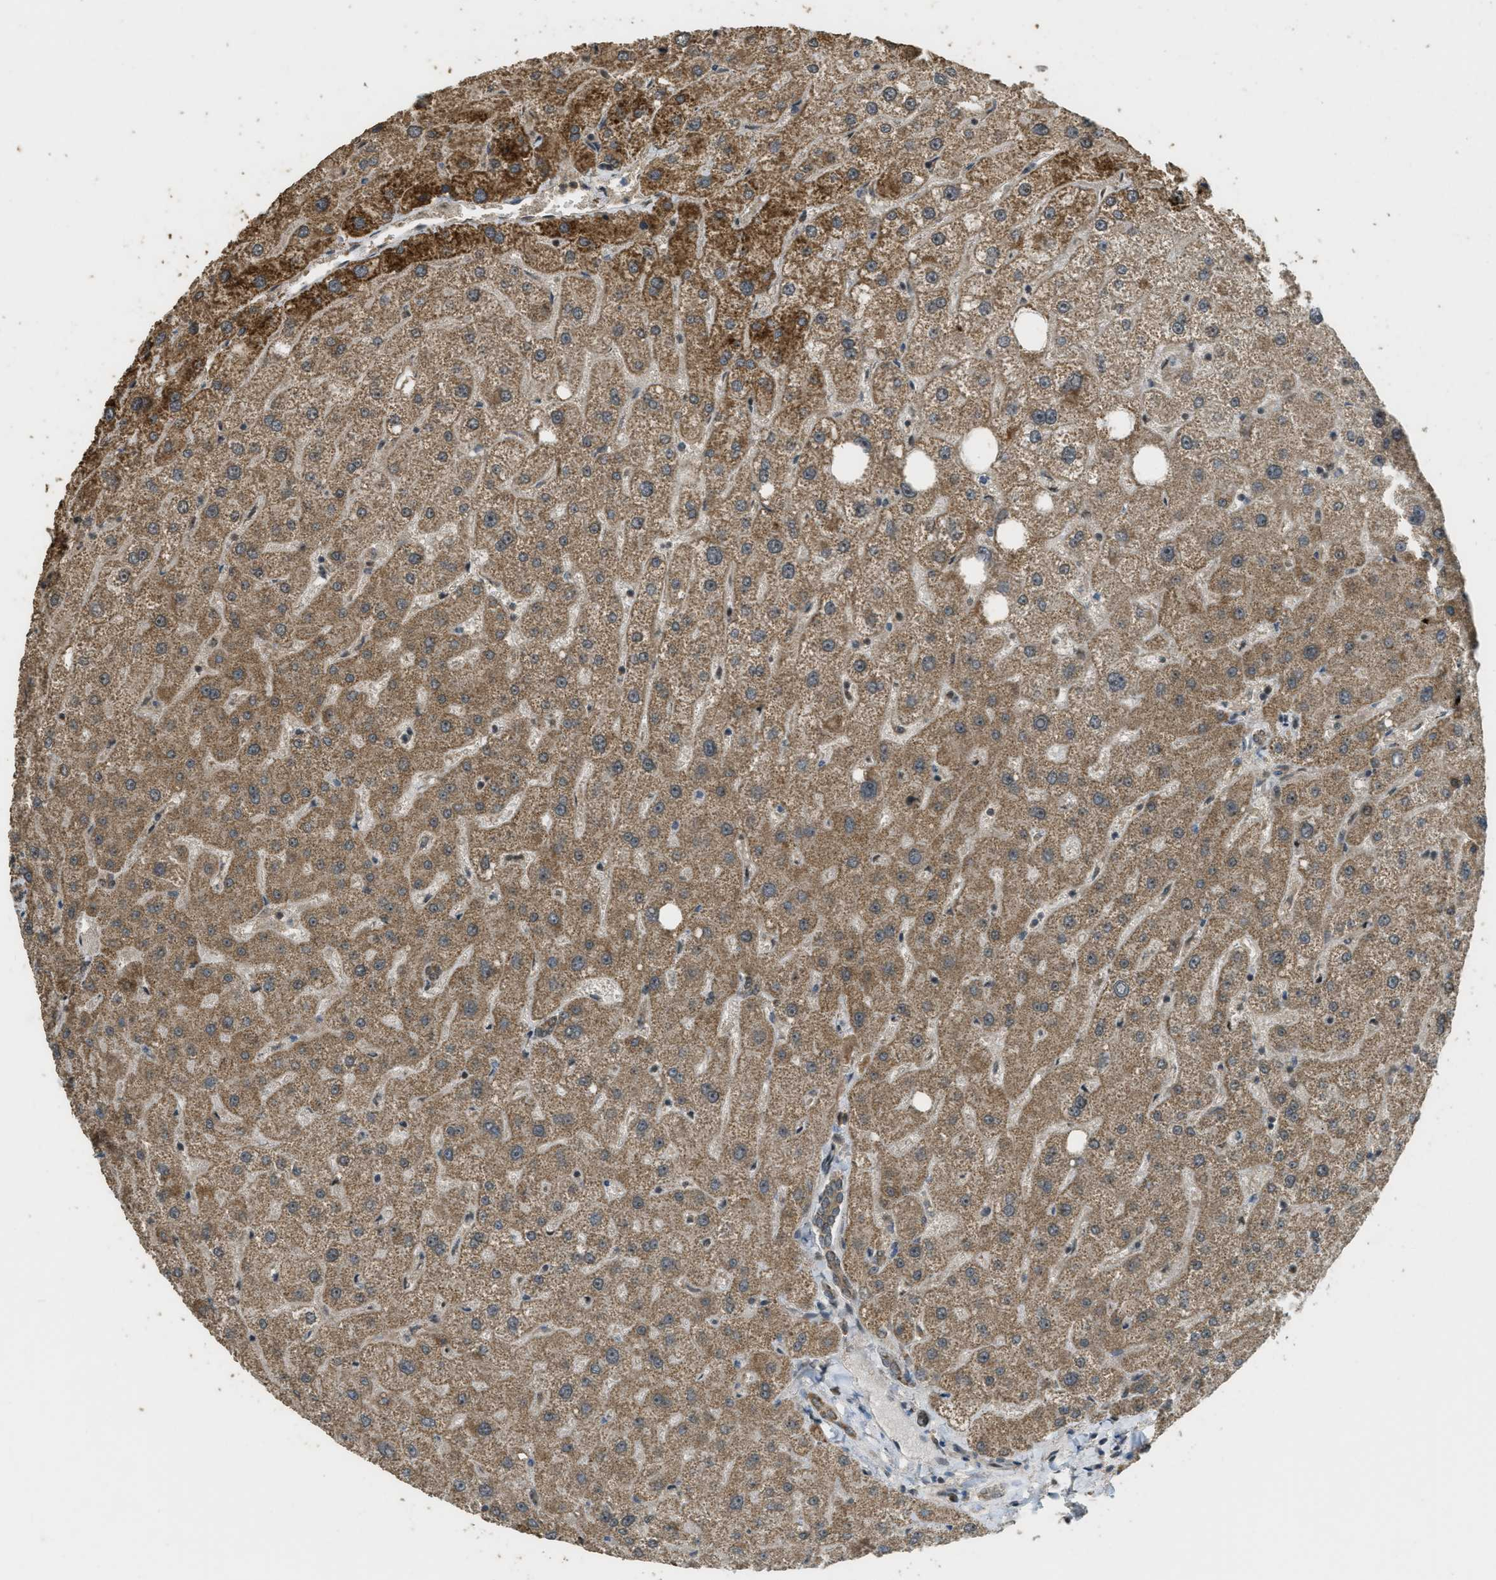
{"staining": {"intensity": "moderate", "quantity": ">75%", "location": "cytoplasmic/membranous"}, "tissue": "liver", "cell_type": "Cholangiocytes", "image_type": "normal", "snomed": [{"axis": "morphology", "description": "Normal tissue, NOS"}, {"axis": "topography", "description": "Liver"}], "caption": "Unremarkable liver displays moderate cytoplasmic/membranous positivity in about >75% of cholangiocytes.", "gene": "CTPS1", "patient": {"sex": "male", "age": 73}}